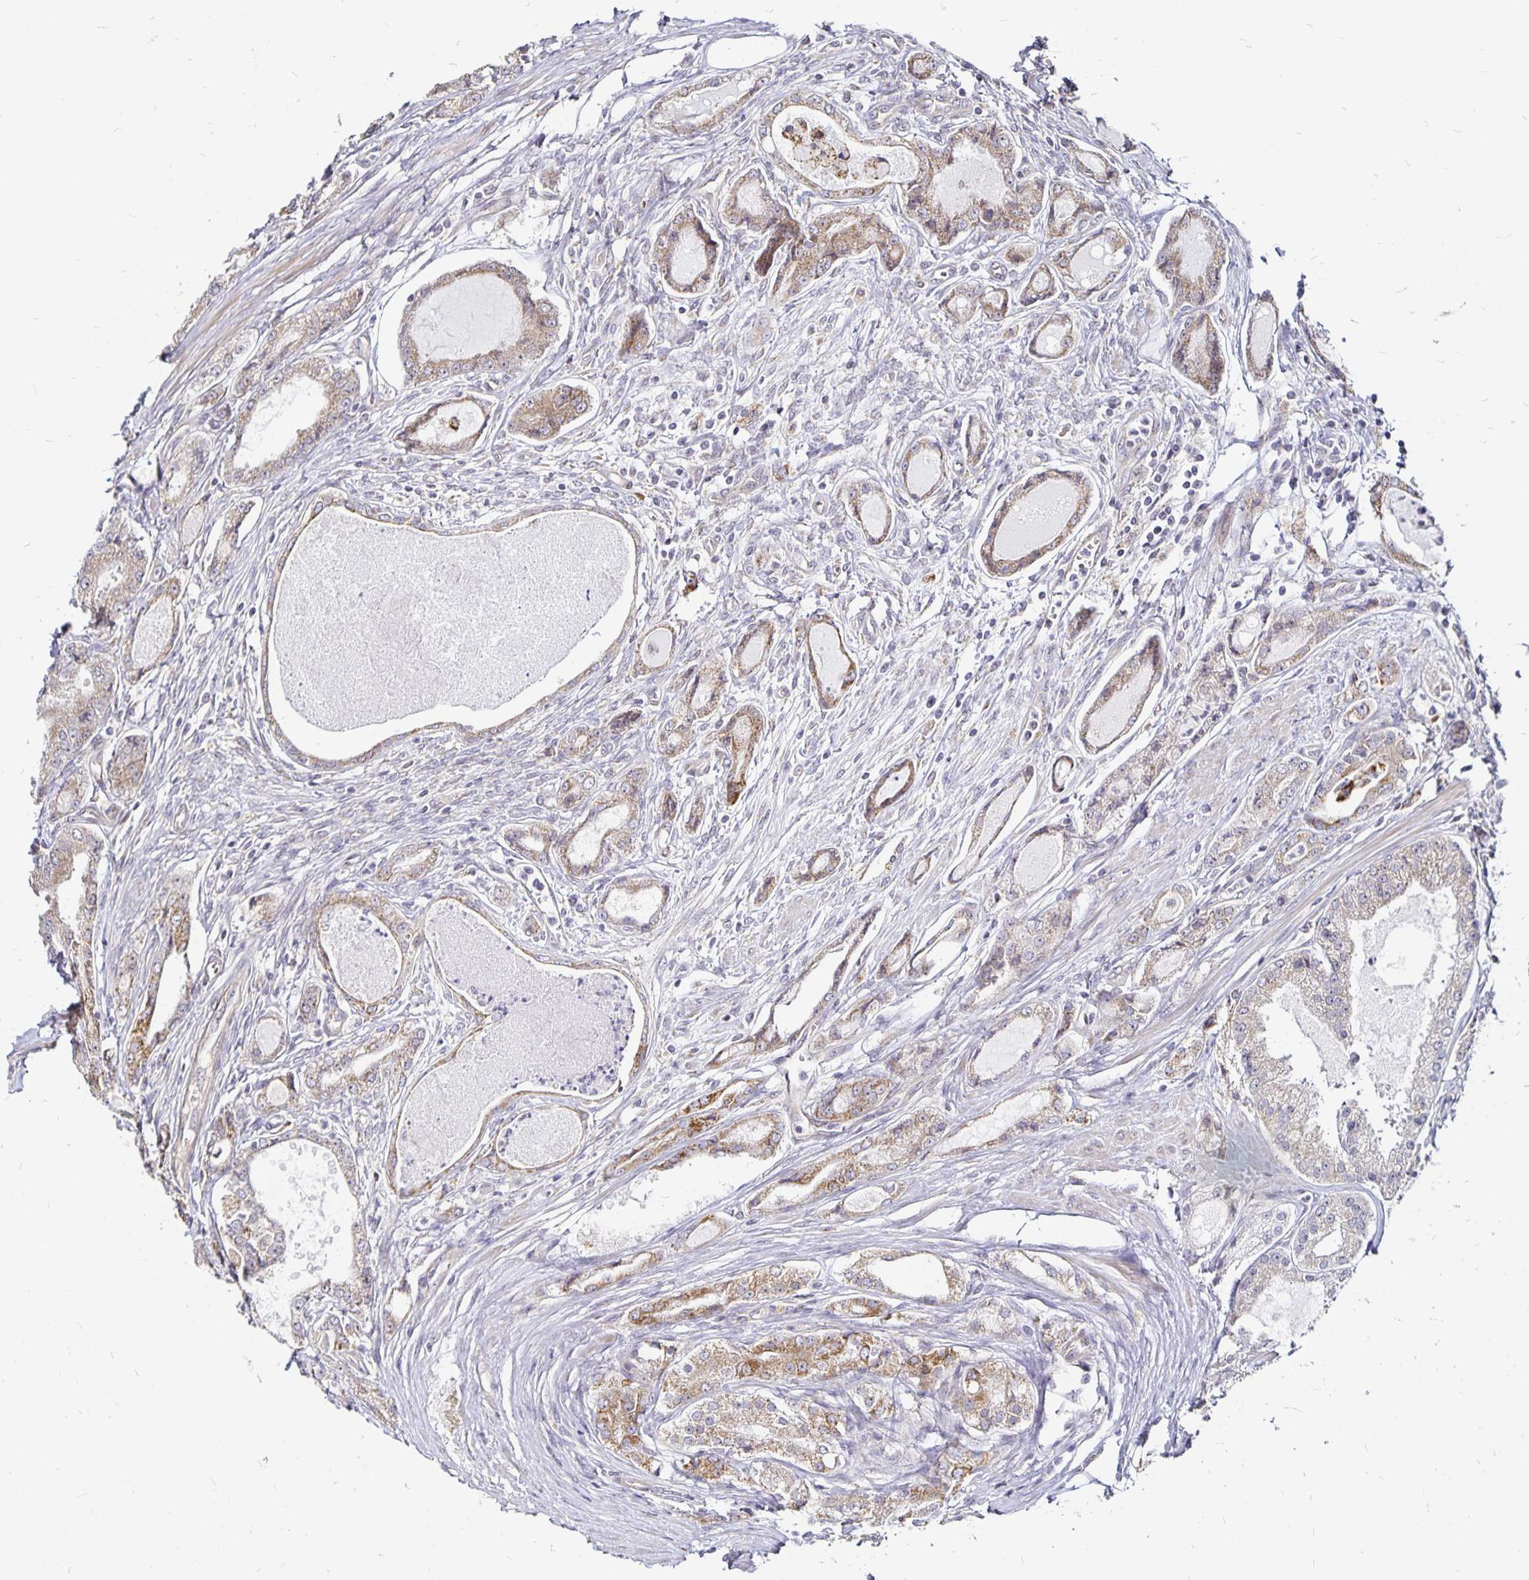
{"staining": {"intensity": "moderate", "quantity": "<25%", "location": "cytoplasmic/membranous"}, "tissue": "prostate cancer", "cell_type": "Tumor cells", "image_type": "cancer", "snomed": [{"axis": "morphology", "description": "Adenocarcinoma, High grade"}, {"axis": "topography", "description": "Prostate"}], "caption": "High-power microscopy captured an IHC image of prostate adenocarcinoma (high-grade), revealing moderate cytoplasmic/membranous staining in about <25% of tumor cells. Using DAB (3,3'-diaminobenzidine) (brown) and hematoxylin (blue) stains, captured at high magnification using brightfield microscopy.", "gene": "CYP27A1", "patient": {"sex": "male", "age": 66}}